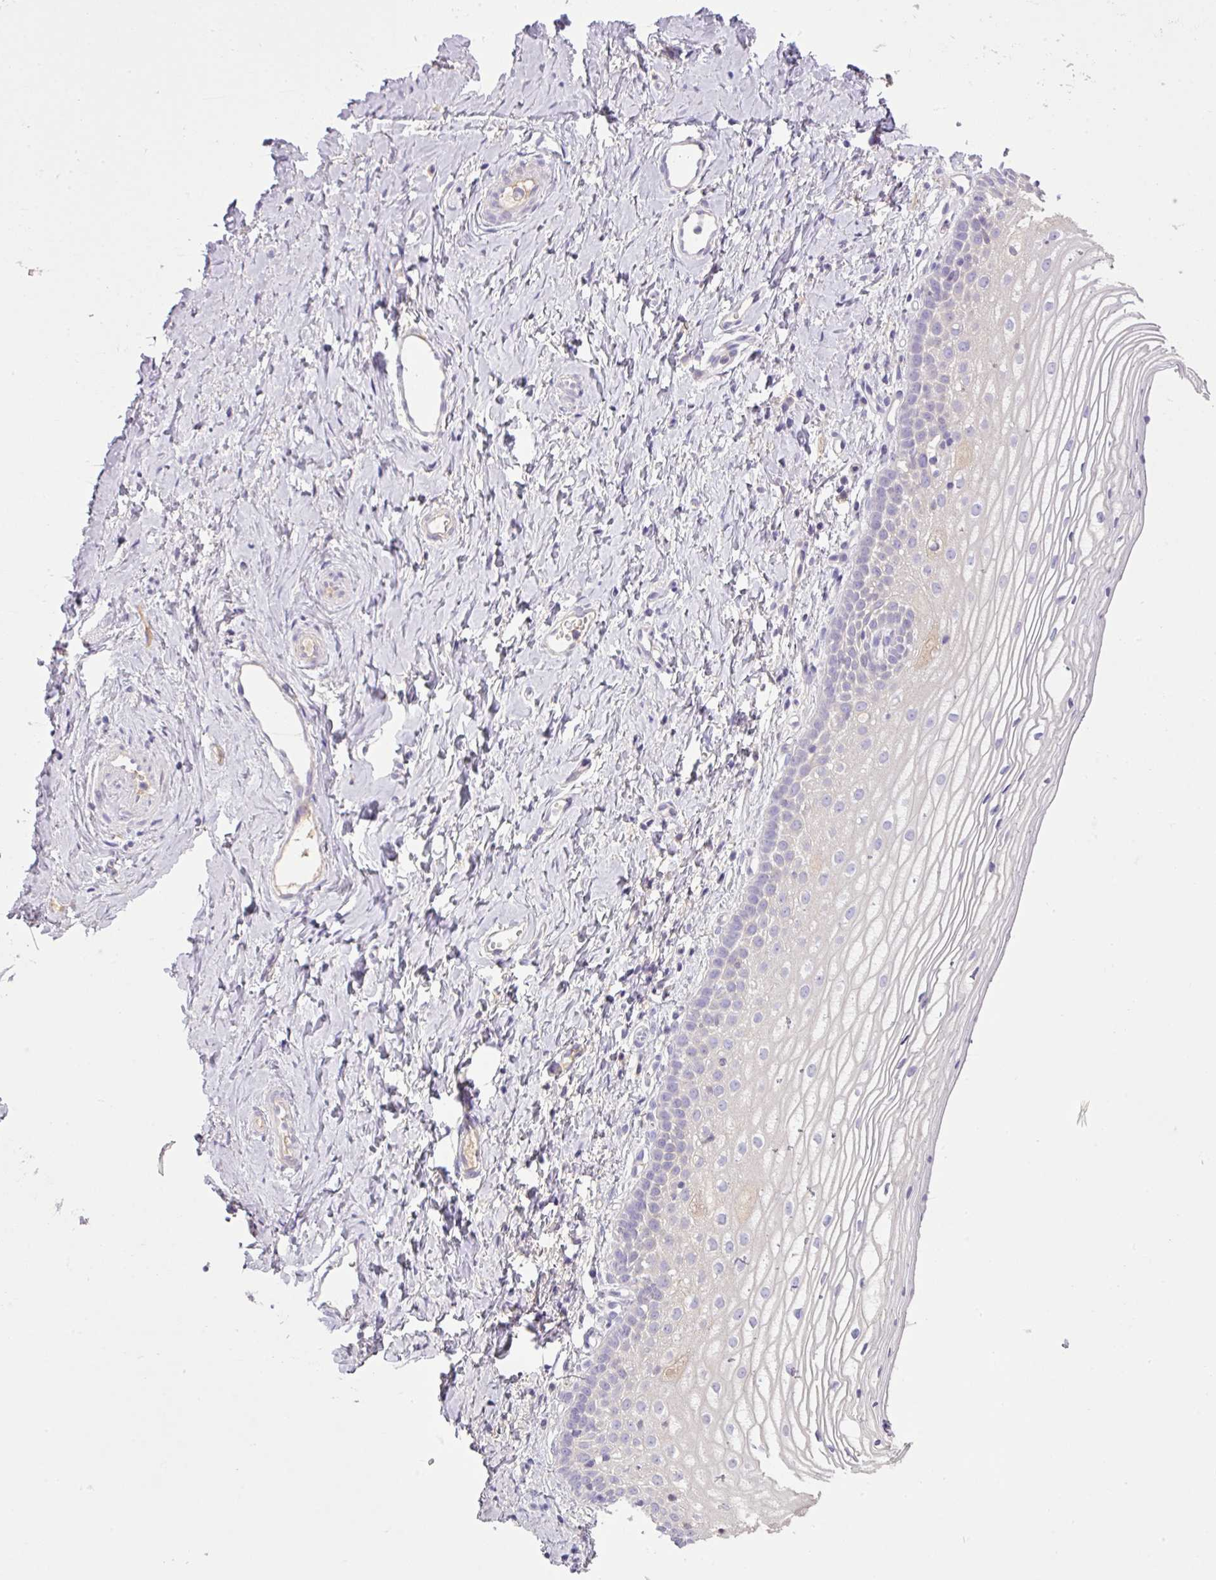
{"staining": {"intensity": "negative", "quantity": "none", "location": "none"}, "tissue": "vagina", "cell_type": "Squamous epithelial cells", "image_type": "normal", "snomed": [{"axis": "morphology", "description": "Normal tissue, NOS"}, {"axis": "topography", "description": "Vagina"}], "caption": "A high-resolution micrograph shows IHC staining of benign vagina, which reveals no significant expression in squamous epithelial cells.", "gene": "OR6C6", "patient": {"sex": "female", "age": 56}}